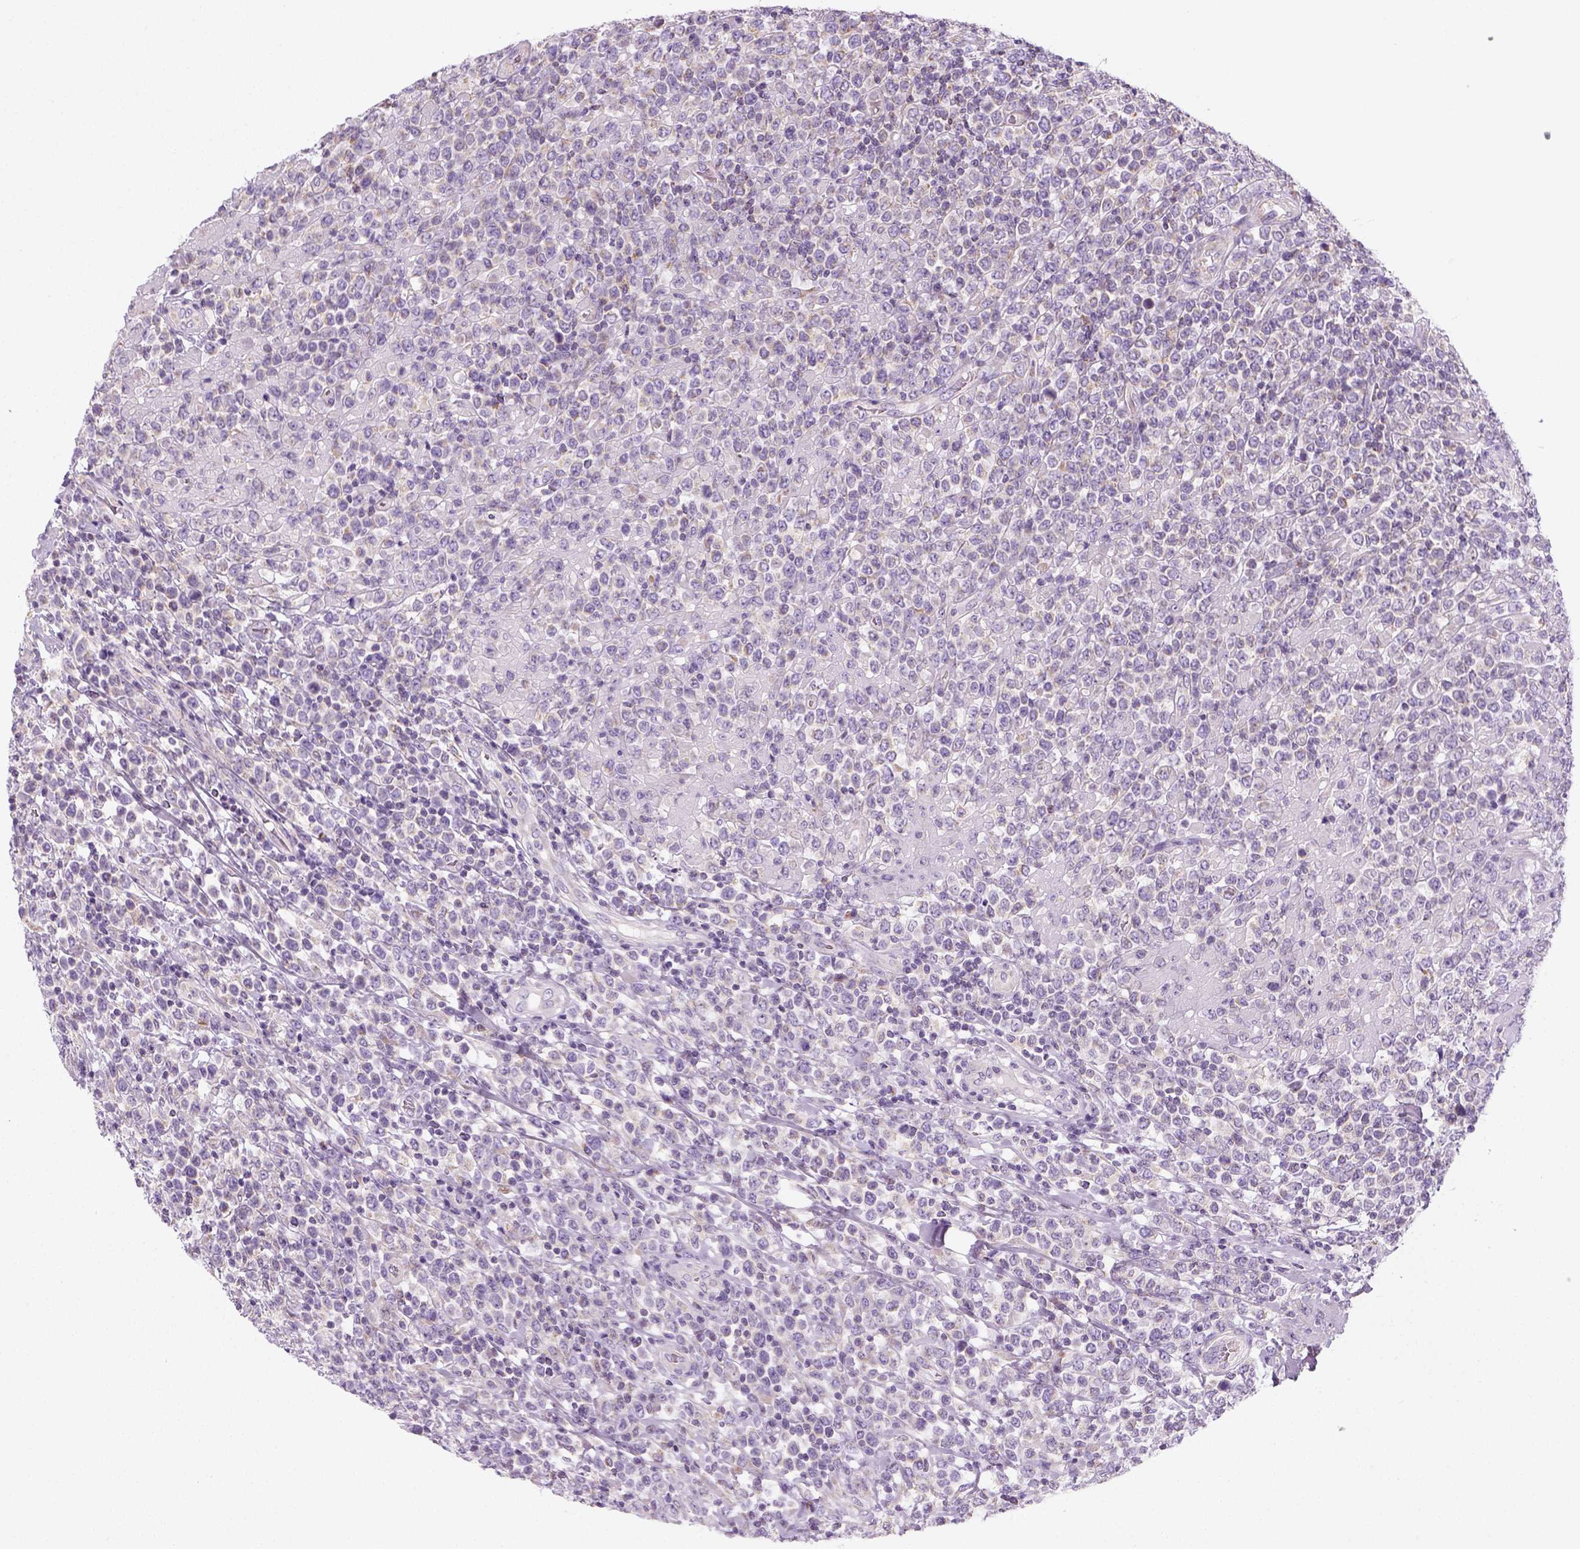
{"staining": {"intensity": "negative", "quantity": "none", "location": "none"}, "tissue": "lymphoma", "cell_type": "Tumor cells", "image_type": "cancer", "snomed": [{"axis": "morphology", "description": "Malignant lymphoma, non-Hodgkin's type, High grade"}, {"axis": "topography", "description": "Soft tissue"}], "caption": "This is a micrograph of immunohistochemistry staining of high-grade malignant lymphoma, non-Hodgkin's type, which shows no positivity in tumor cells.", "gene": "AWAT2", "patient": {"sex": "female", "age": 56}}